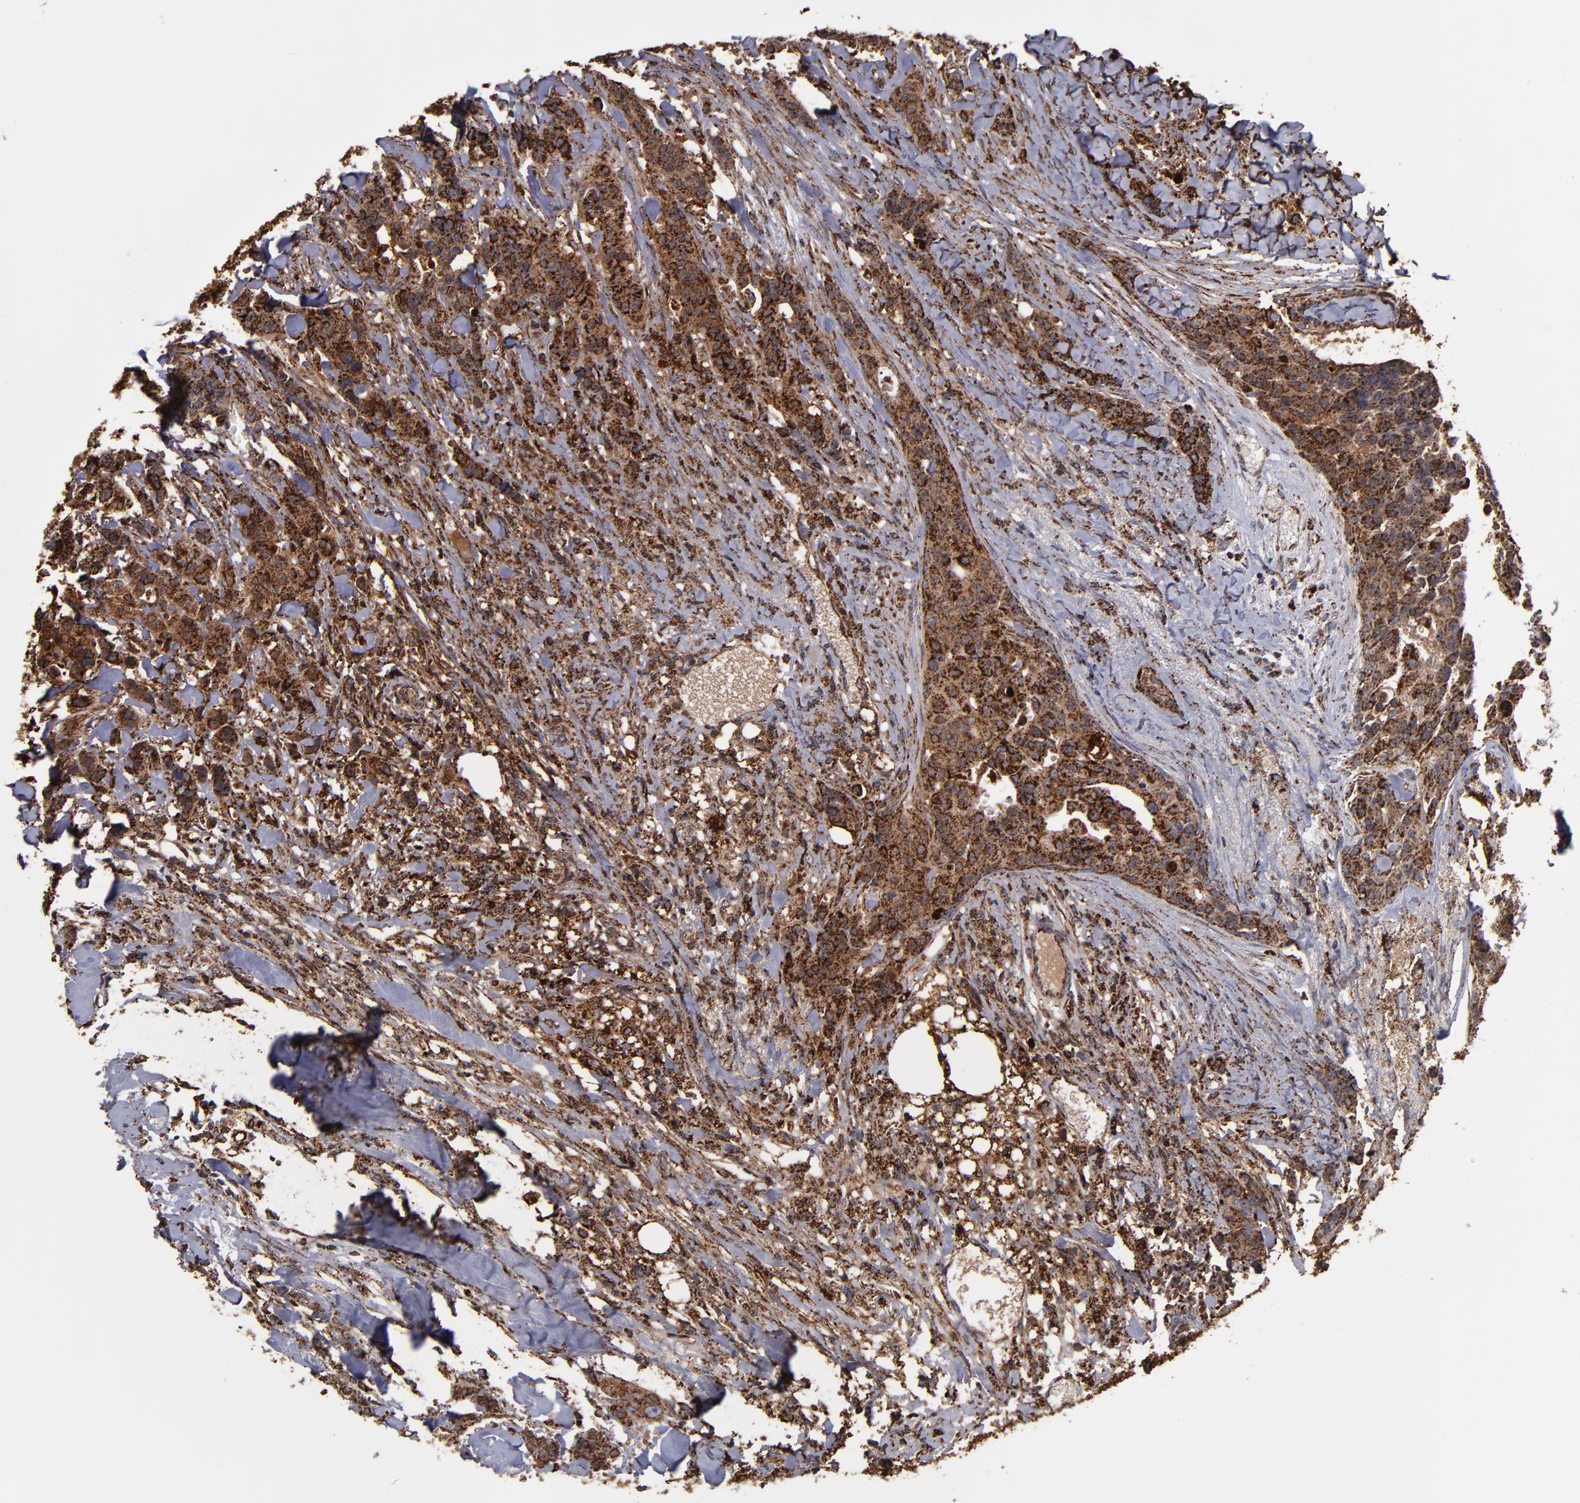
{"staining": {"intensity": "strong", "quantity": ">75%", "location": "cytoplasmic/membranous"}, "tissue": "breast cancer", "cell_type": "Tumor cells", "image_type": "cancer", "snomed": [{"axis": "morphology", "description": "Duct carcinoma"}, {"axis": "topography", "description": "Breast"}], "caption": "The image displays immunohistochemical staining of breast infiltrating ductal carcinoma. There is strong cytoplasmic/membranous expression is present in approximately >75% of tumor cells. The staining was performed using DAB, with brown indicating positive protein expression. Nuclei are stained blue with hematoxylin.", "gene": "SOD2", "patient": {"sex": "female", "age": 40}}